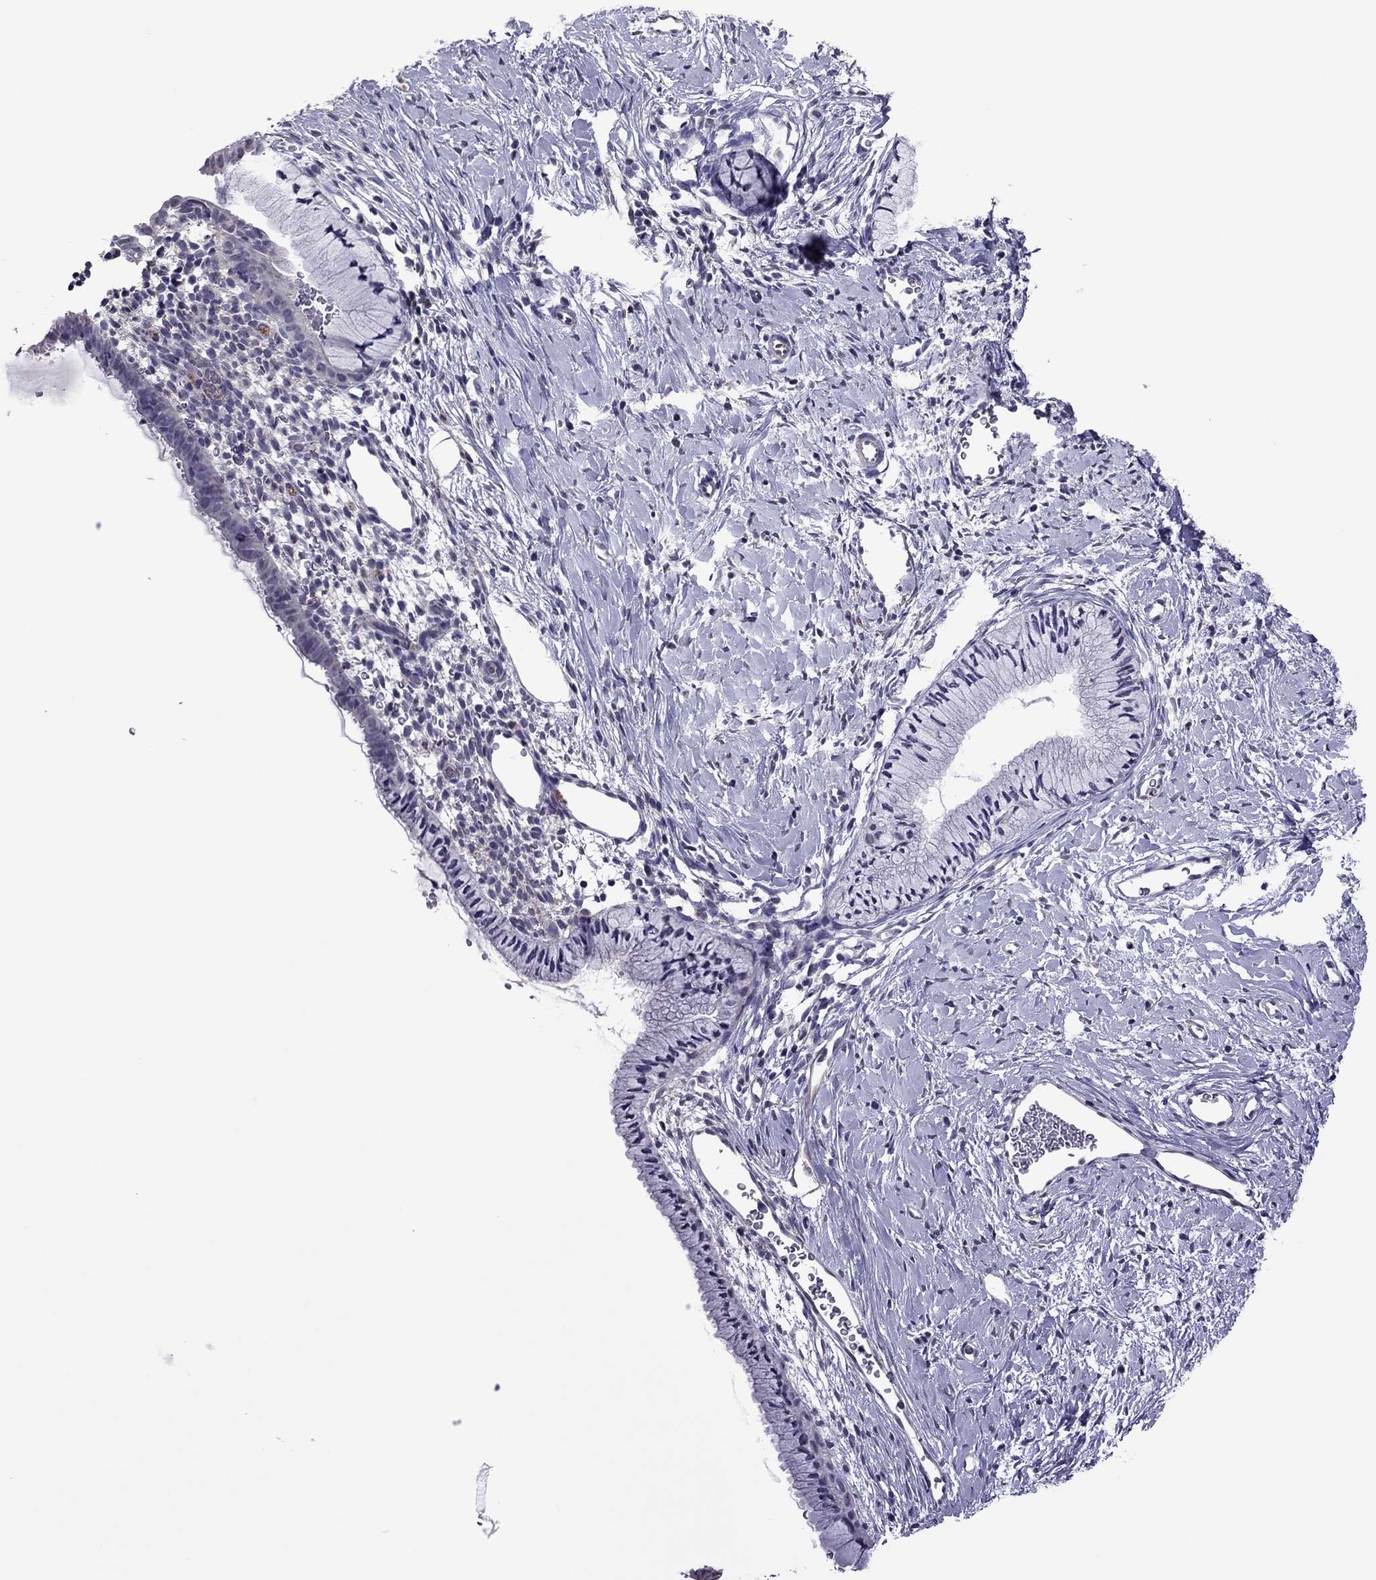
{"staining": {"intensity": "negative", "quantity": "none", "location": "none"}, "tissue": "cervix", "cell_type": "Glandular cells", "image_type": "normal", "snomed": [{"axis": "morphology", "description": "Normal tissue, NOS"}, {"axis": "topography", "description": "Cervix"}], "caption": "This is an immunohistochemistry photomicrograph of benign human cervix. There is no staining in glandular cells.", "gene": "SLC16A8", "patient": {"sex": "female", "age": 40}}